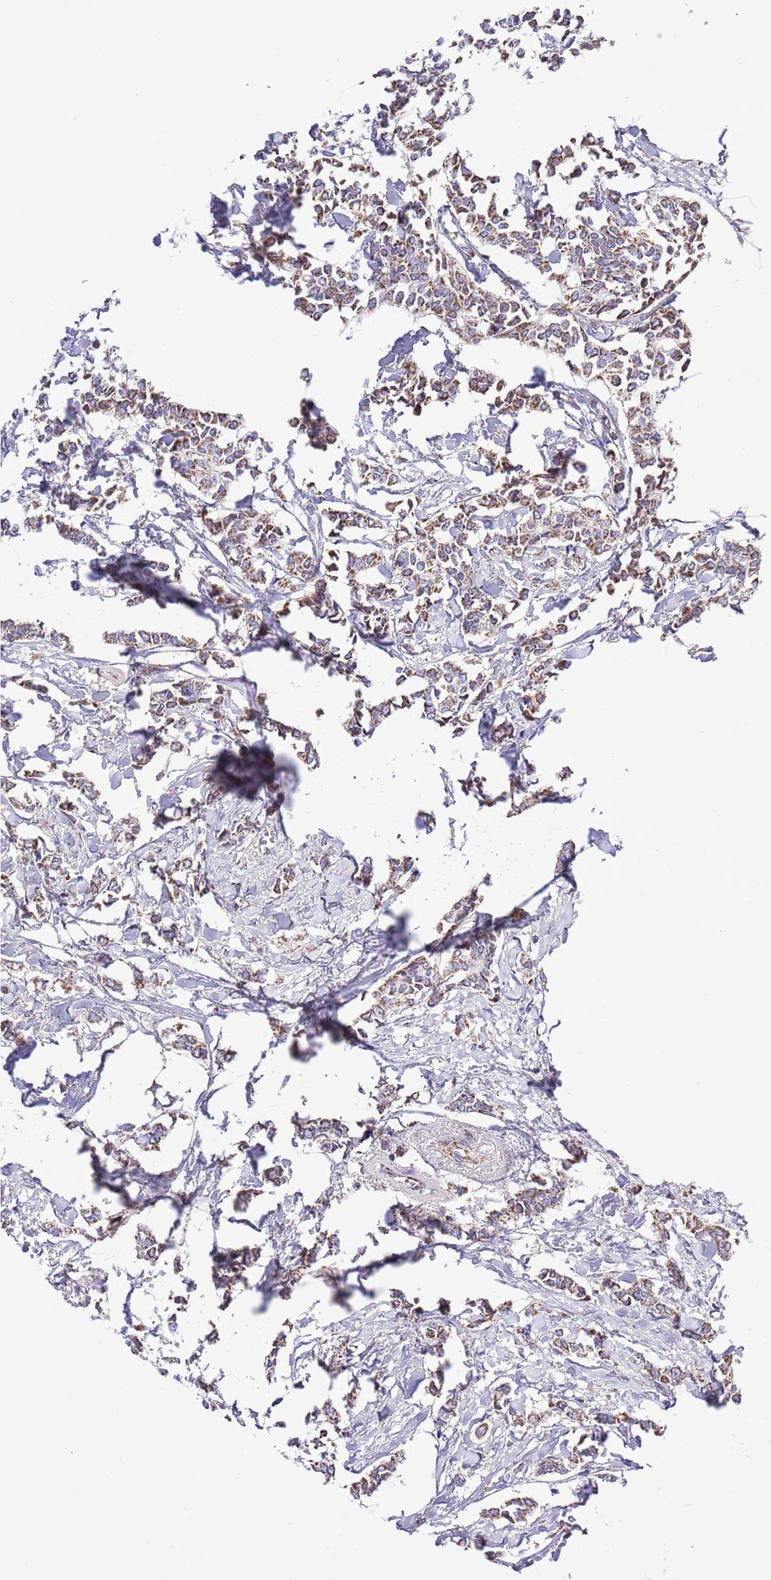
{"staining": {"intensity": "moderate", "quantity": ">75%", "location": "cytoplasmic/membranous"}, "tissue": "breast cancer", "cell_type": "Tumor cells", "image_type": "cancer", "snomed": [{"axis": "morphology", "description": "Duct carcinoma"}, {"axis": "topography", "description": "Breast"}], "caption": "Breast intraductal carcinoma stained for a protein reveals moderate cytoplasmic/membranous positivity in tumor cells. (IHC, brightfield microscopy, high magnification).", "gene": "TEKTIP1", "patient": {"sex": "female", "age": 41}}